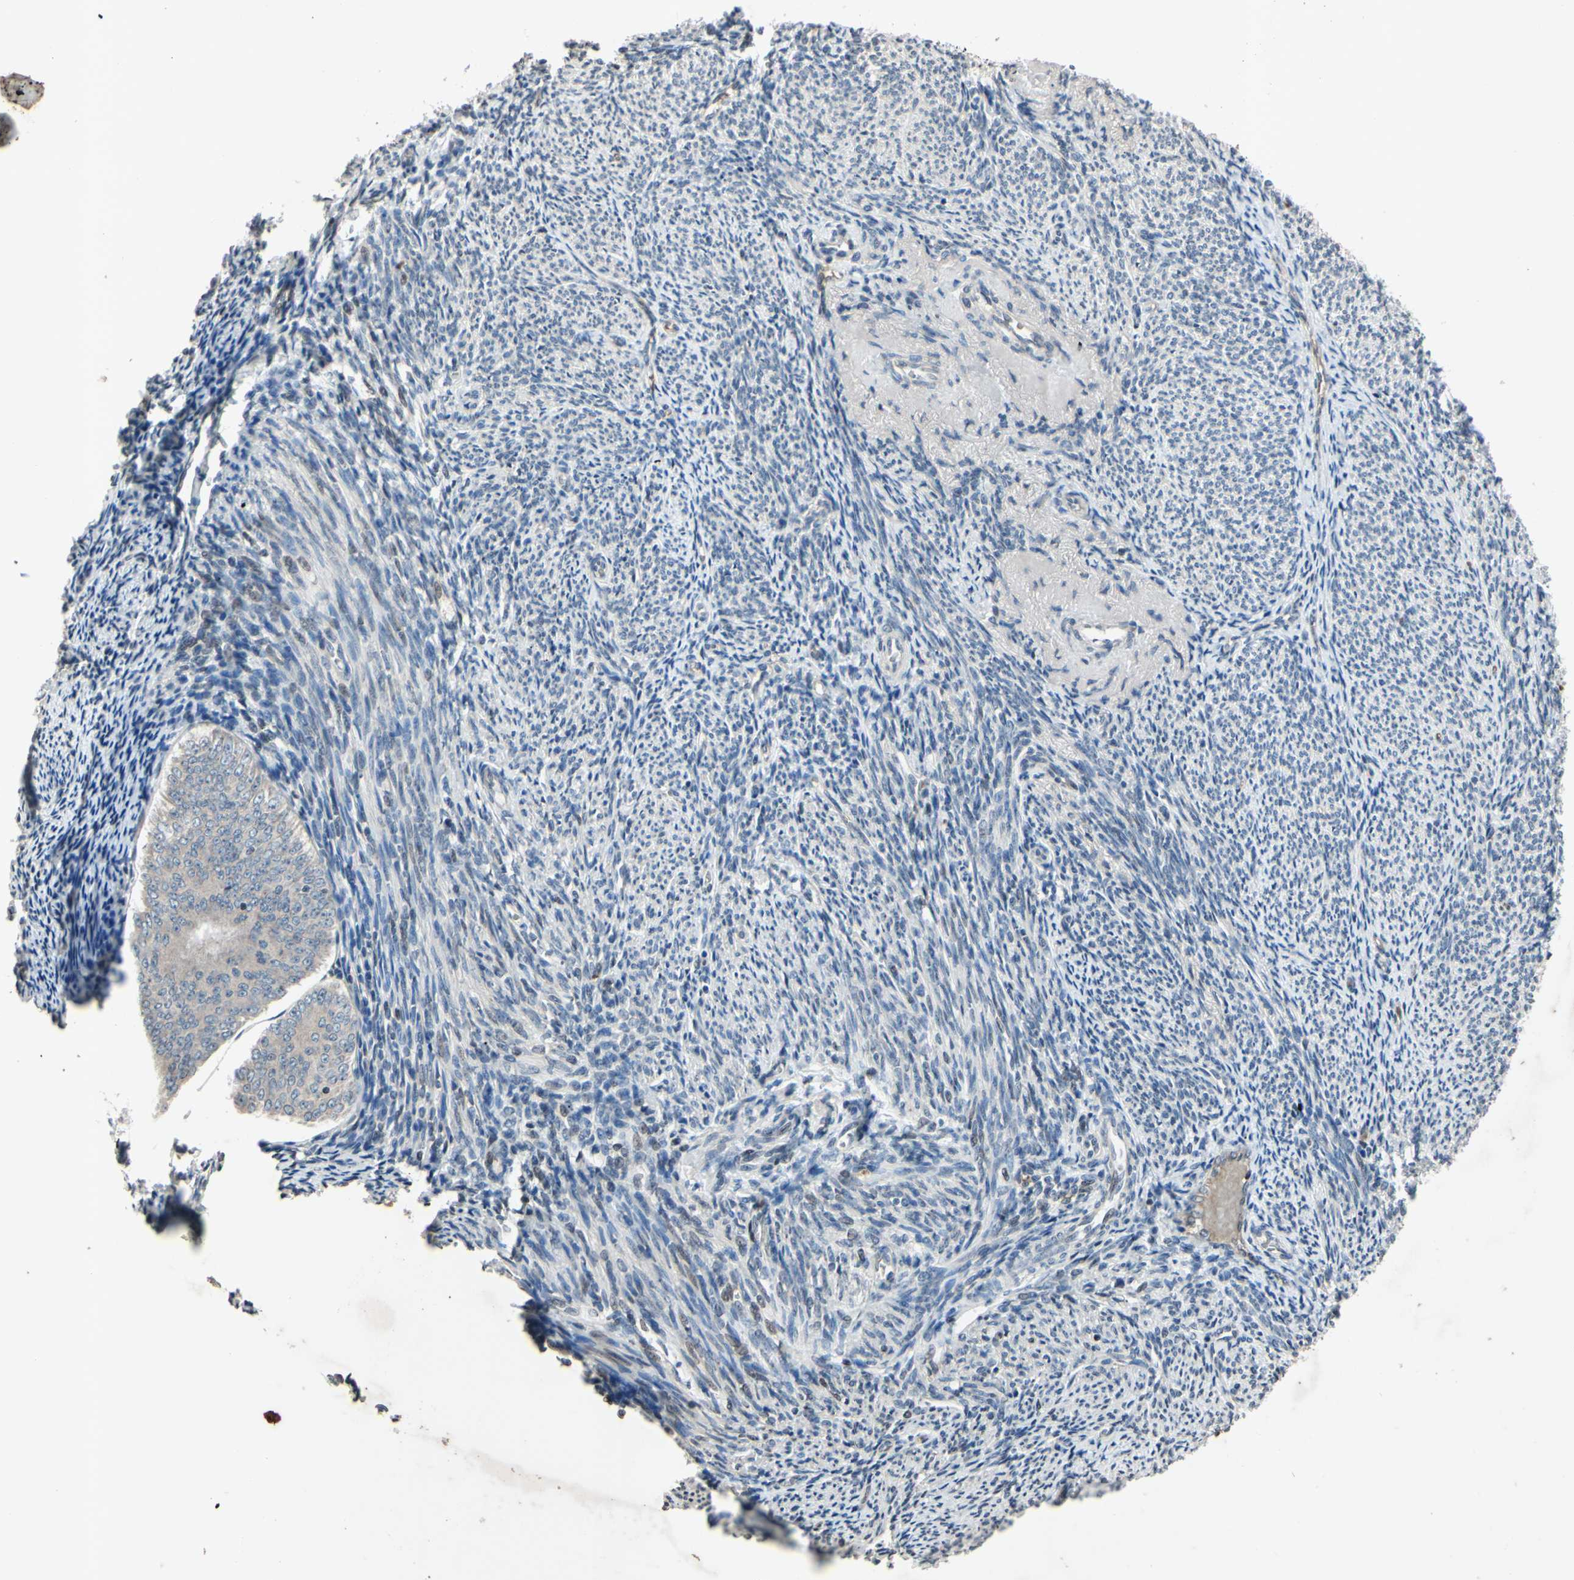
{"staining": {"intensity": "negative", "quantity": "none", "location": "none"}, "tissue": "endometrial cancer", "cell_type": "Tumor cells", "image_type": "cancer", "snomed": [{"axis": "morphology", "description": "Adenocarcinoma, NOS"}, {"axis": "topography", "description": "Endometrium"}], "caption": "An immunohistochemistry (IHC) histopathology image of endometrial adenocarcinoma is shown. There is no staining in tumor cells of endometrial adenocarcinoma.", "gene": "ARG1", "patient": {"sex": "female", "age": 63}}